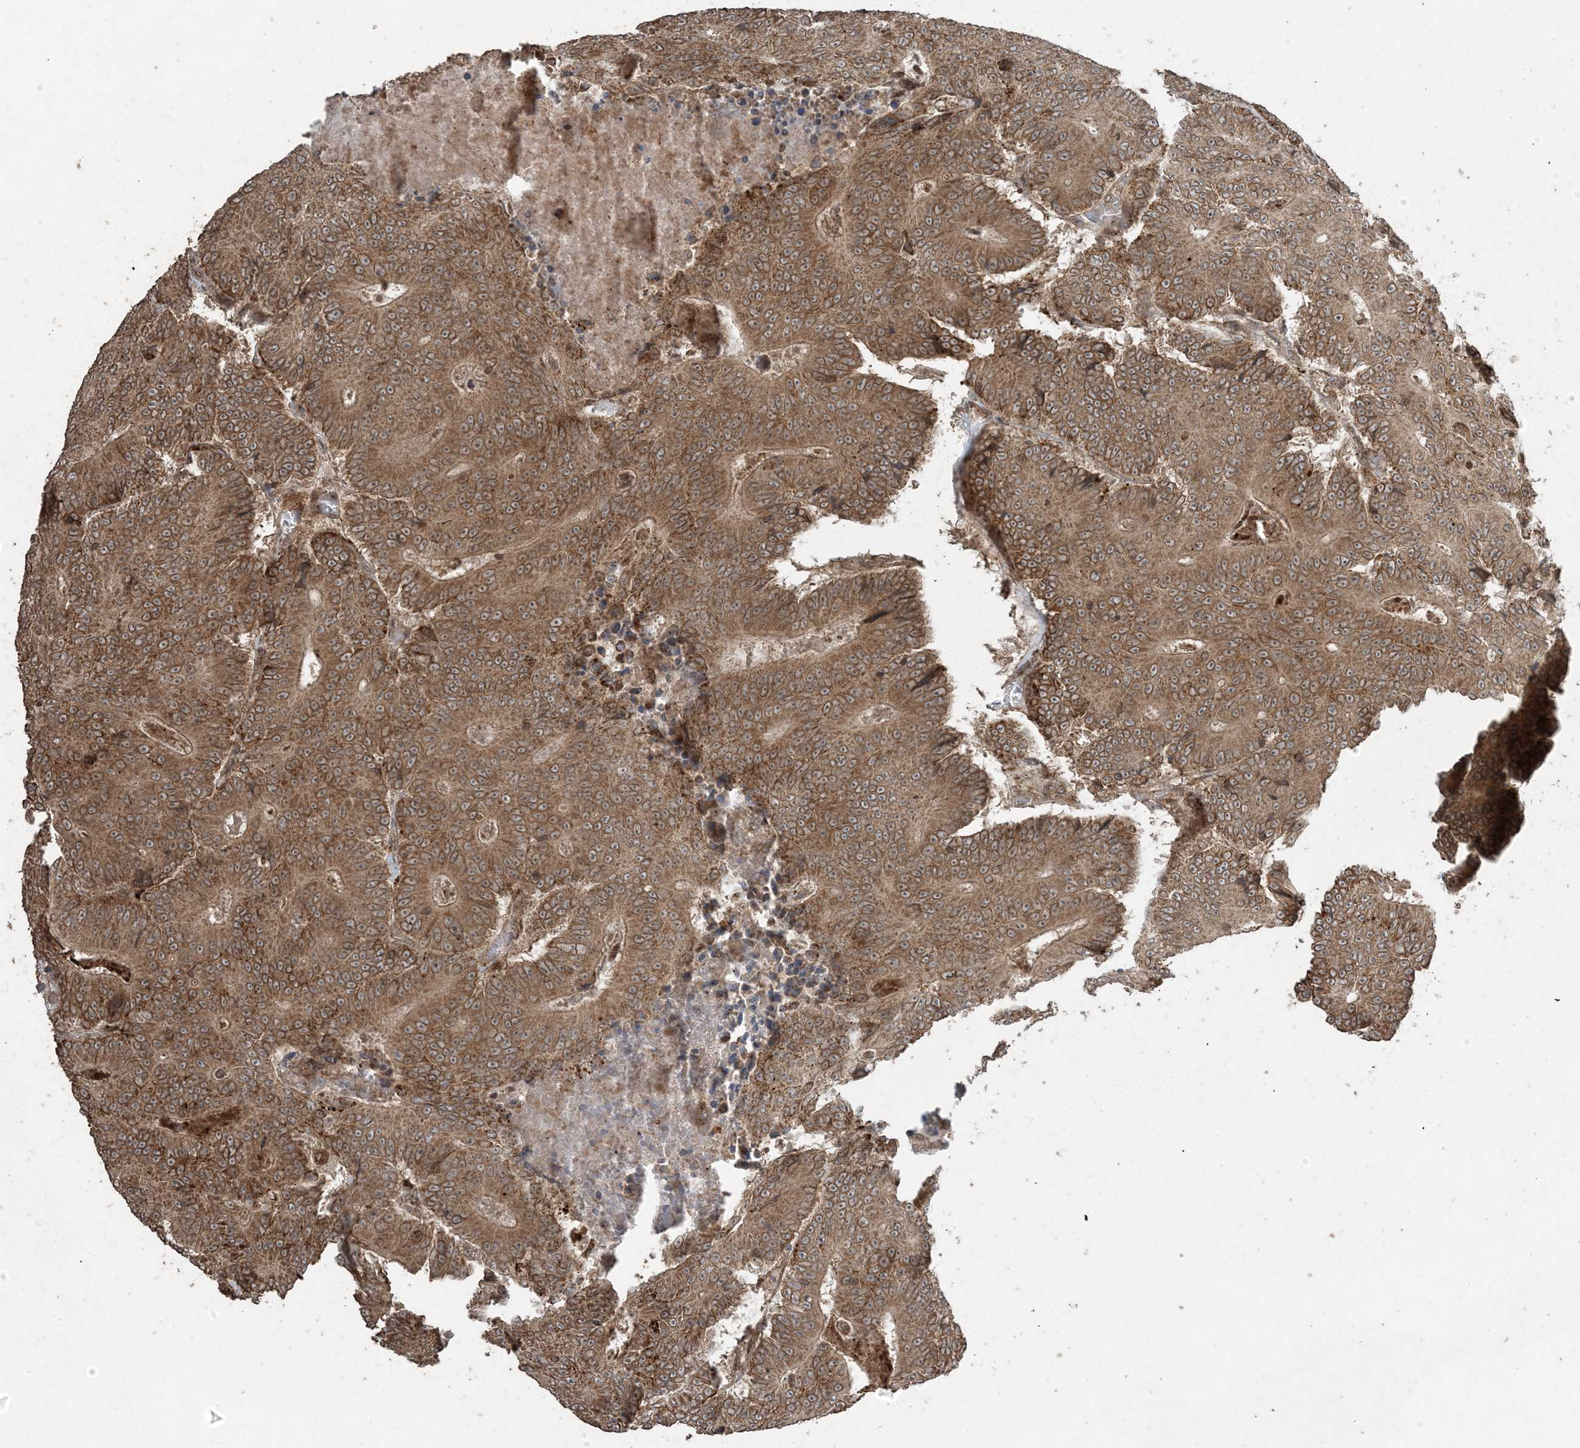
{"staining": {"intensity": "moderate", "quantity": ">75%", "location": "cytoplasmic/membranous"}, "tissue": "colorectal cancer", "cell_type": "Tumor cells", "image_type": "cancer", "snomed": [{"axis": "morphology", "description": "Adenocarcinoma, NOS"}, {"axis": "topography", "description": "Colon"}], "caption": "Colorectal cancer (adenocarcinoma) stained with DAB IHC displays medium levels of moderate cytoplasmic/membranous expression in approximately >75% of tumor cells. Nuclei are stained in blue.", "gene": "DDX19B", "patient": {"sex": "male", "age": 83}}